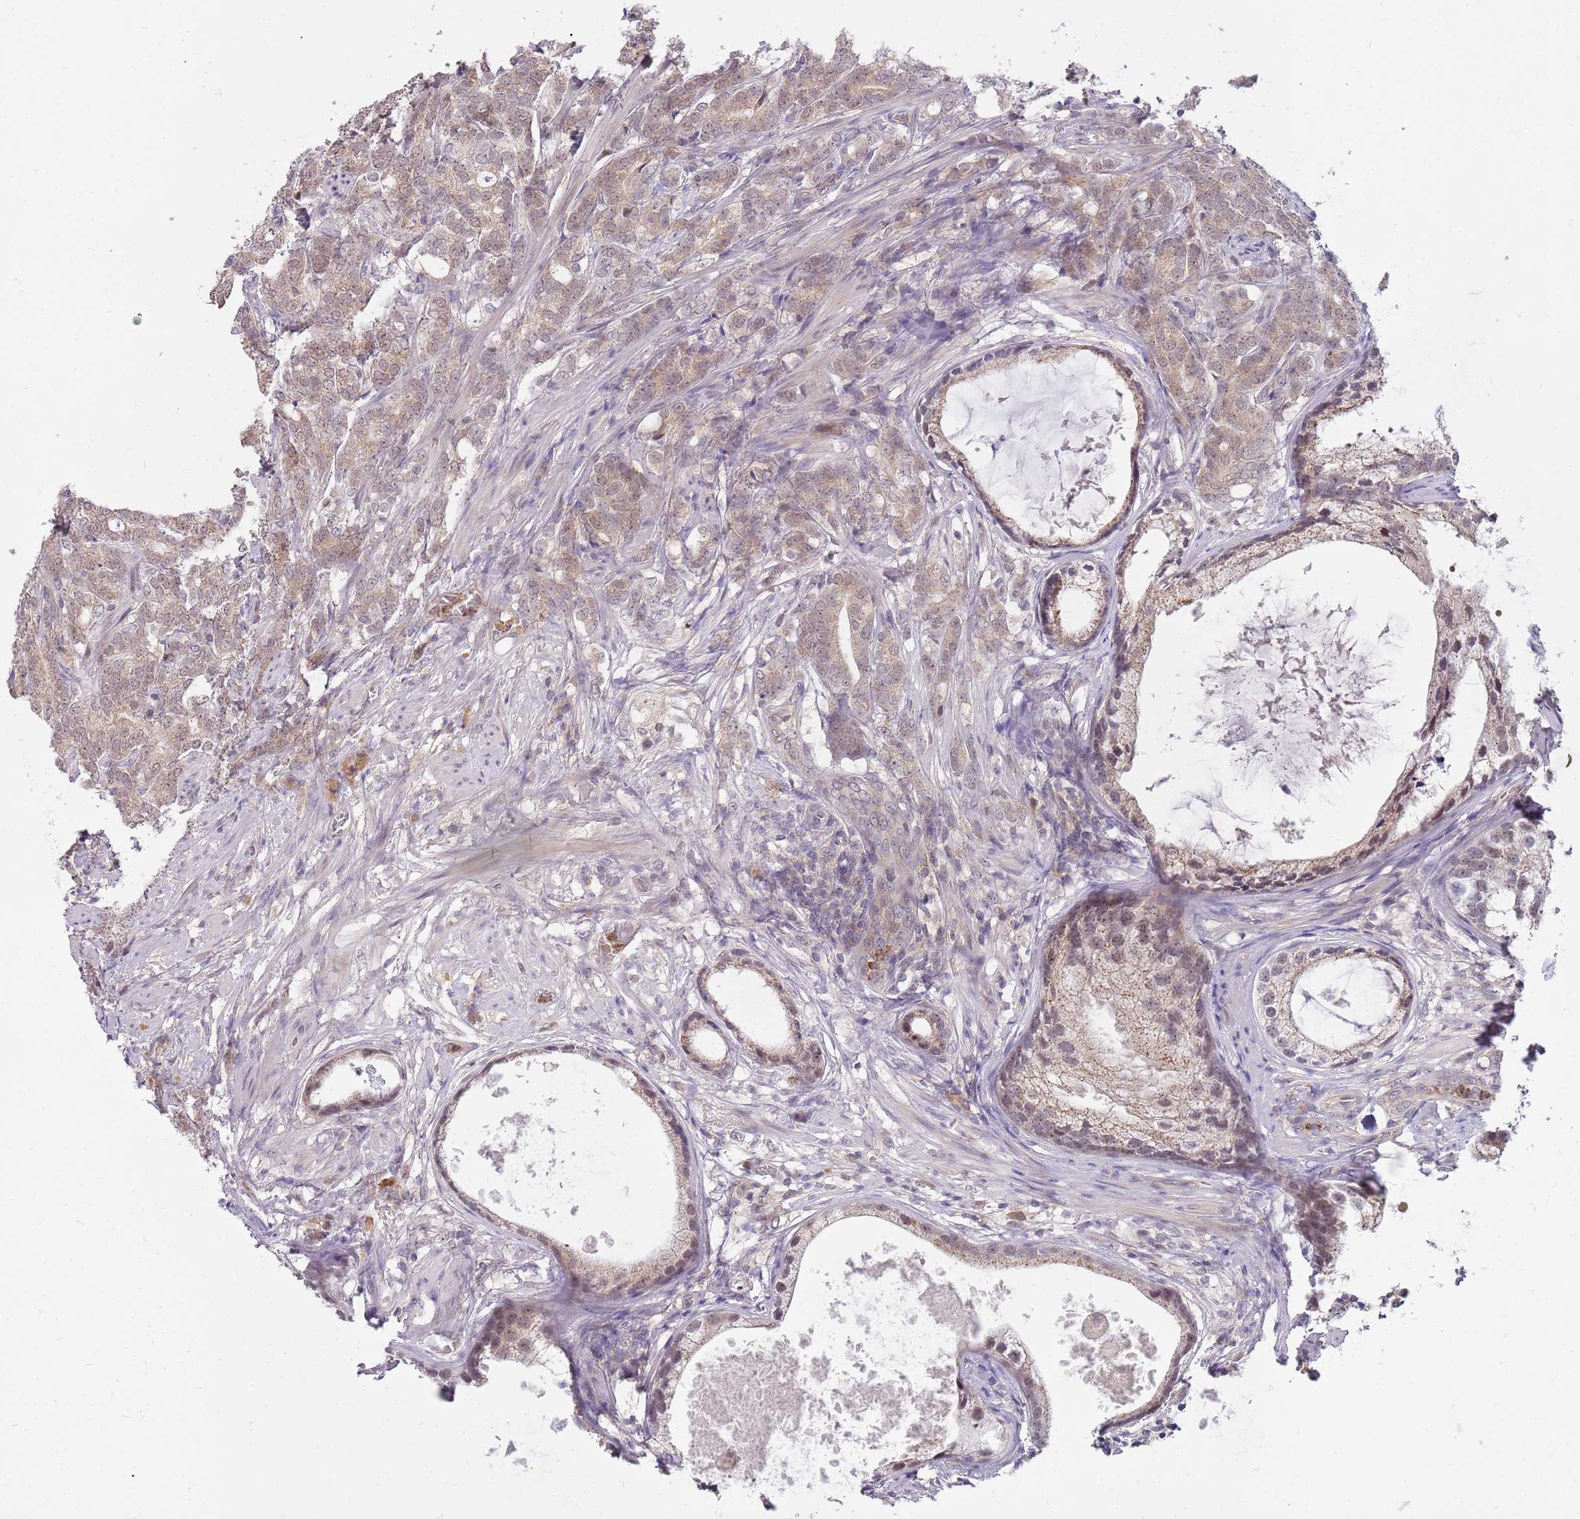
{"staining": {"intensity": "weak", "quantity": "25%-75%", "location": "cytoplasmic/membranous"}, "tissue": "prostate cancer", "cell_type": "Tumor cells", "image_type": "cancer", "snomed": [{"axis": "morphology", "description": "Adenocarcinoma, Low grade"}, {"axis": "topography", "description": "Prostate"}], "caption": "Human prostate cancer stained for a protein (brown) shows weak cytoplasmic/membranous positive positivity in approximately 25%-75% of tumor cells.", "gene": "NBPF6", "patient": {"sex": "male", "age": 71}}